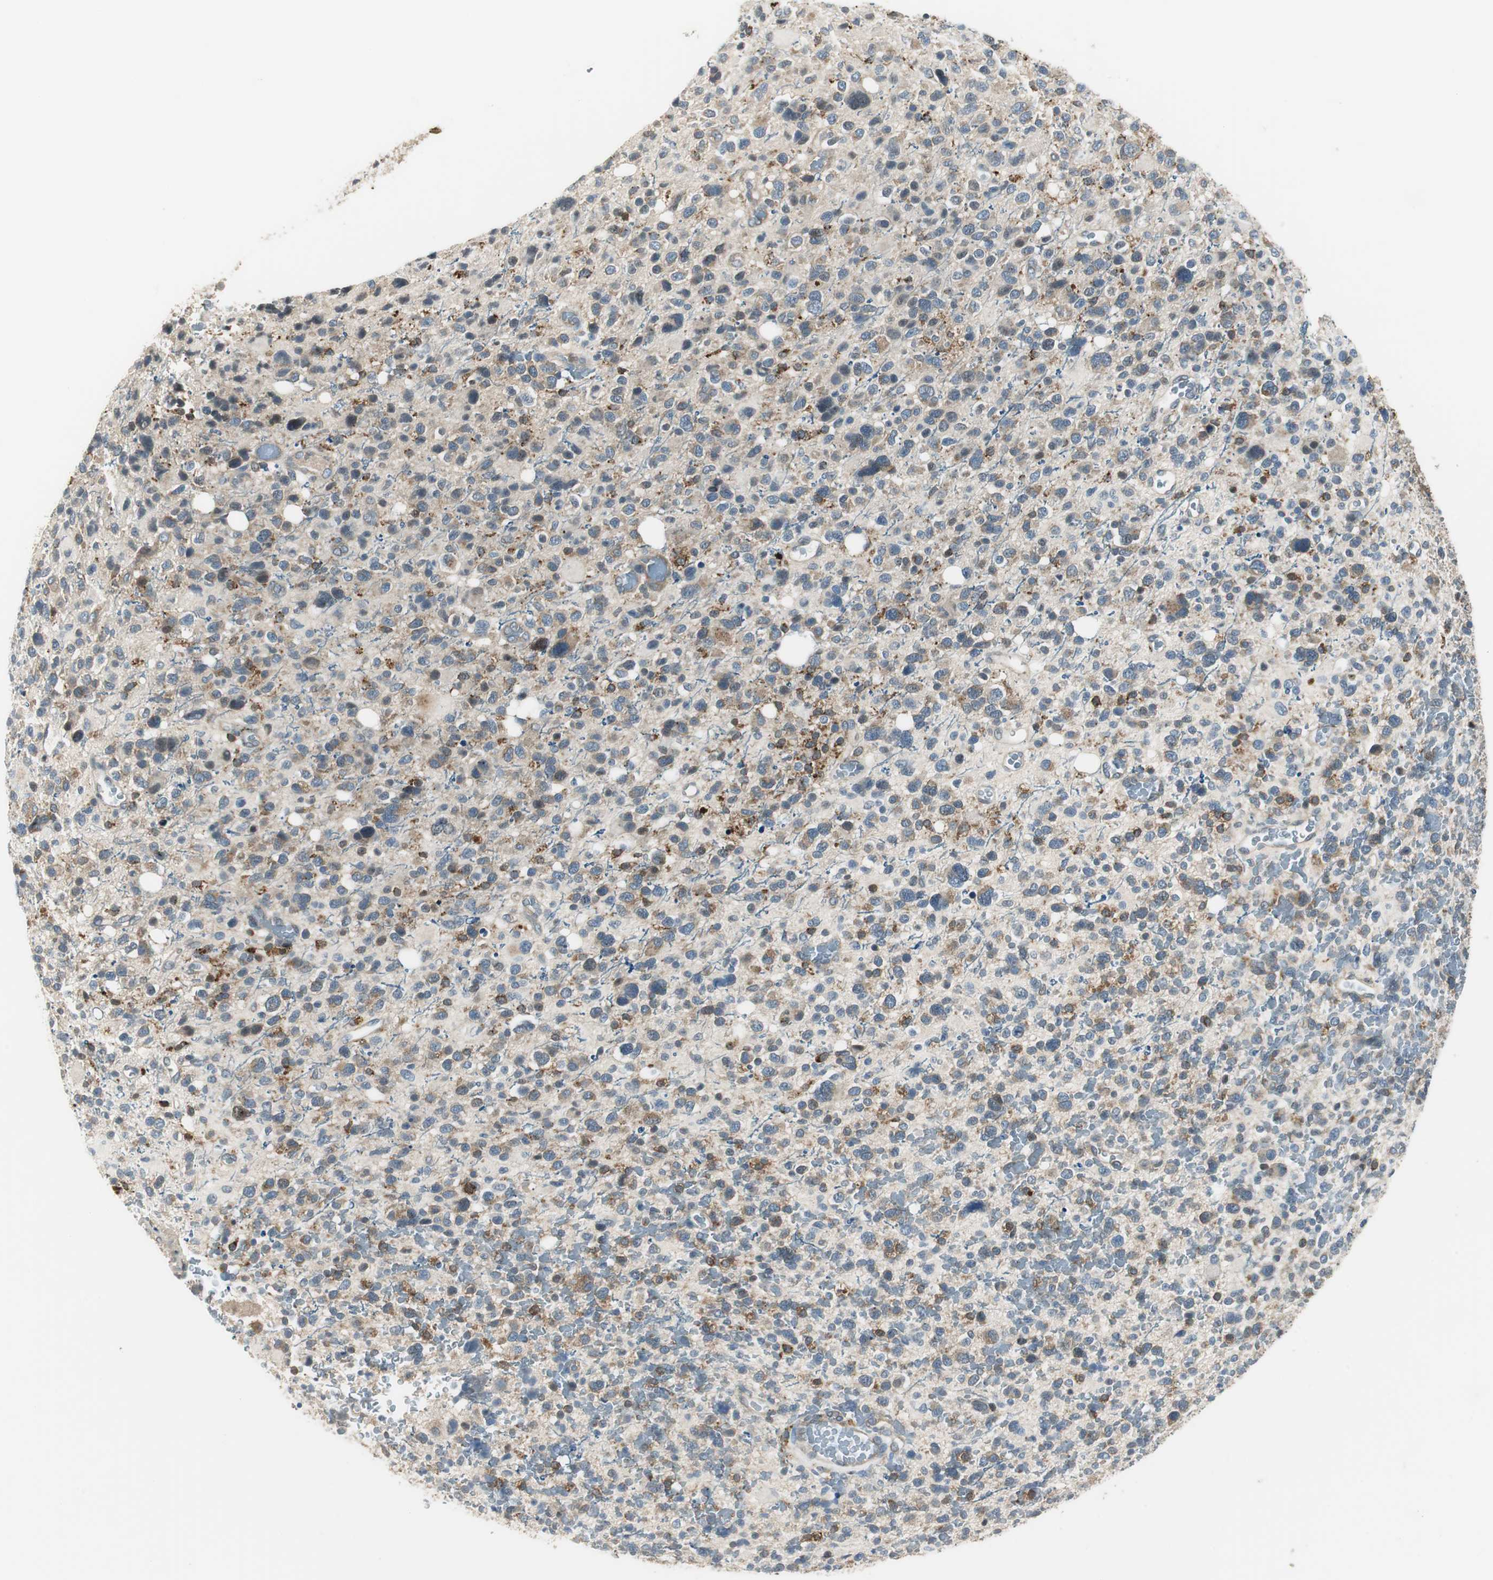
{"staining": {"intensity": "weak", "quantity": ">75%", "location": "cytoplasmic/membranous"}, "tissue": "glioma", "cell_type": "Tumor cells", "image_type": "cancer", "snomed": [{"axis": "morphology", "description": "Glioma, malignant, High grade"}, {"axis": "topography", "description": "Brain"}], "caption": "Weak cytoplasmic/membranous protein staining is seen in about >75% of tumor cells in glioma. (Stains: DAB in brown, nuclei in blue, Microscopy: brightfield microscopy at high magnification).", "gene": "NCK1", "patient": {"sex": "male", "age": 48}}